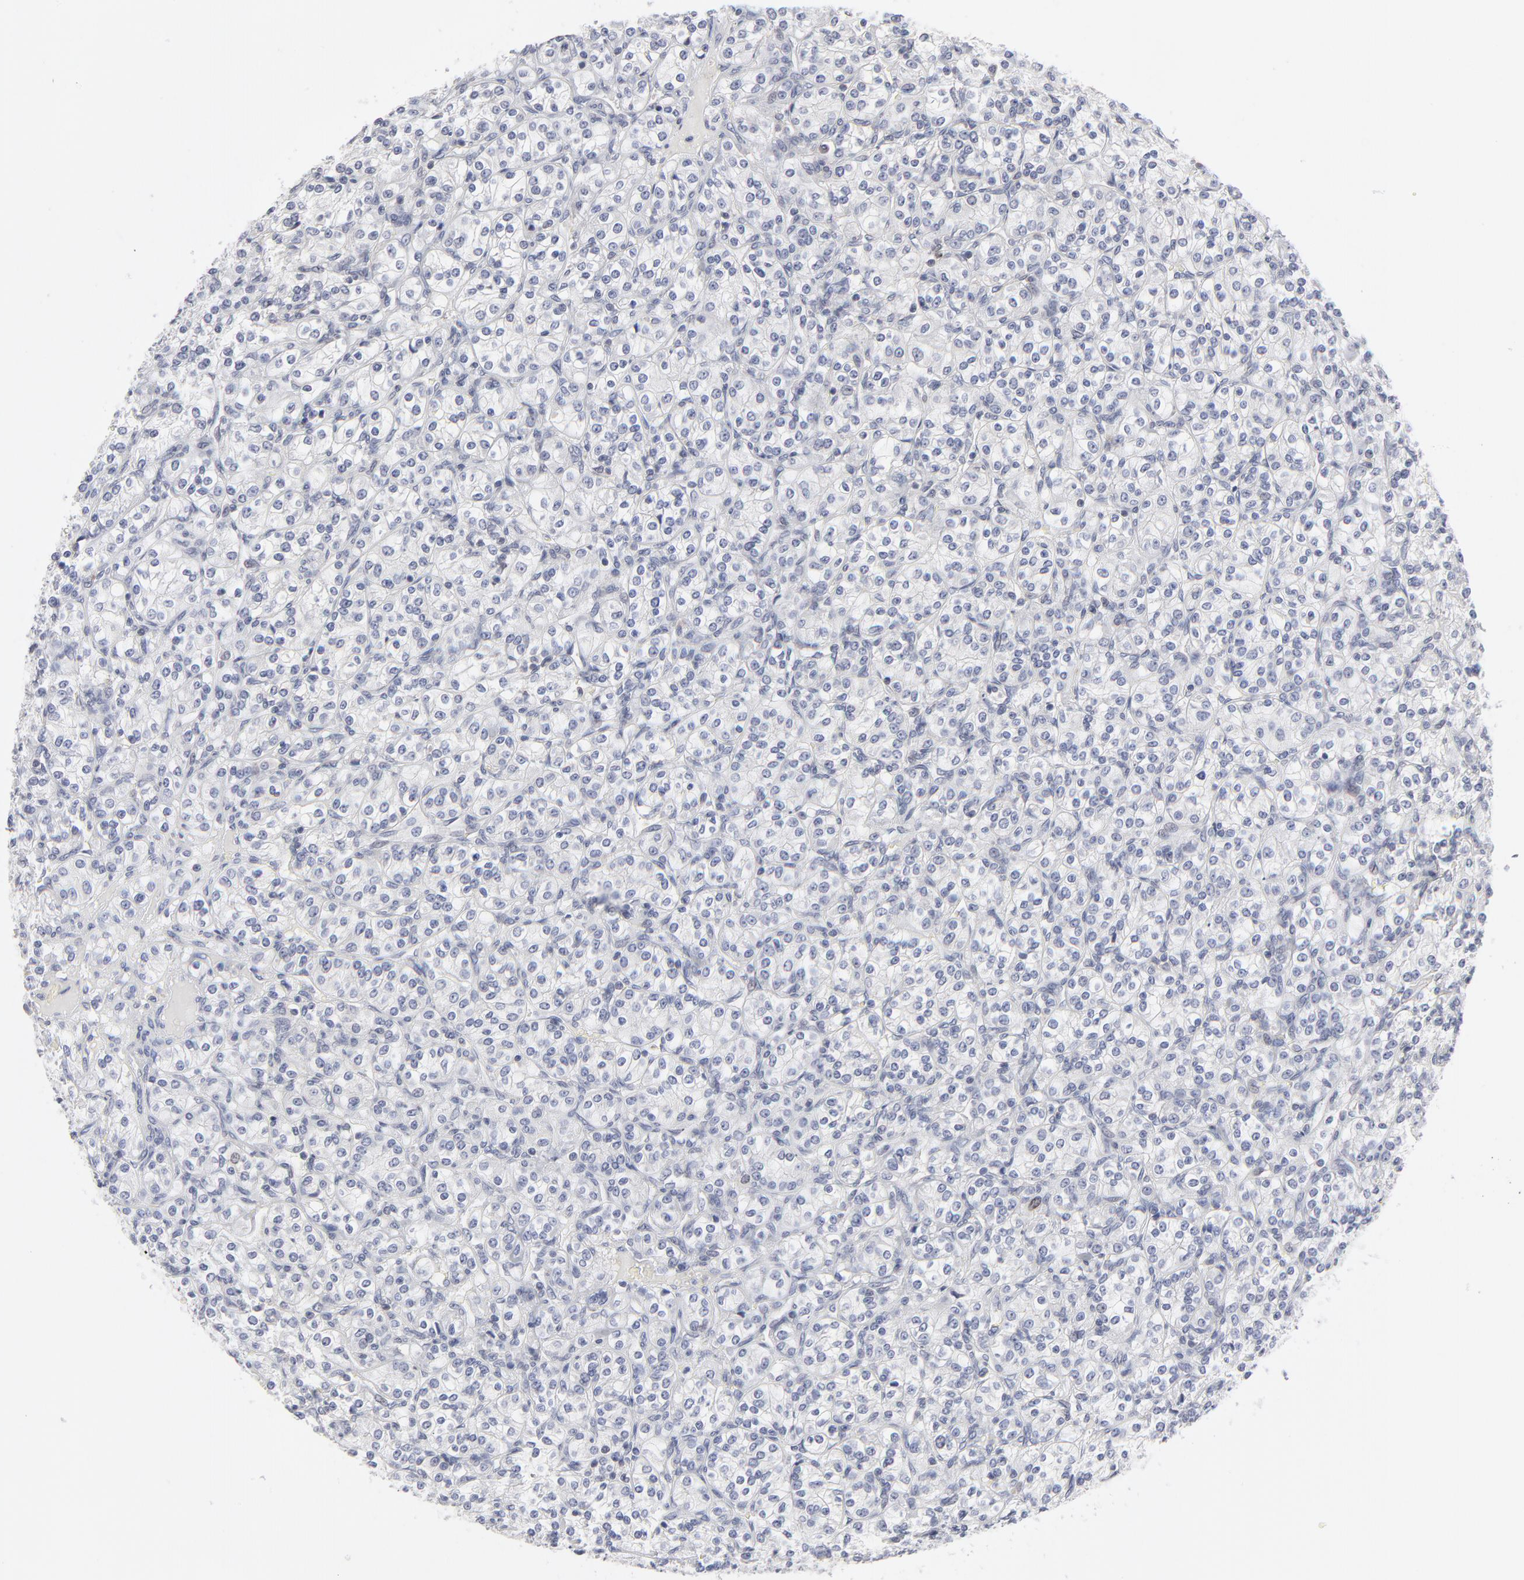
{"staining": {"intensity": "negative", "quantity": "none", "location": "none"}, "tissue": "renal cancer", "cell_type": "Tumor cells", "image_type": "cancer", "snomed": [{"axis": "morphology", "description": "Adenocarcinoma, NOS"}, {"axis": "topography", "description": "Kidney"}], "caption": "This is an immunohistochemistry image of renal adenocarcinoma. There is no positivity in tumor cells.", "gene": "AURKA", "patient": {"sex": "male", "age": 77}}